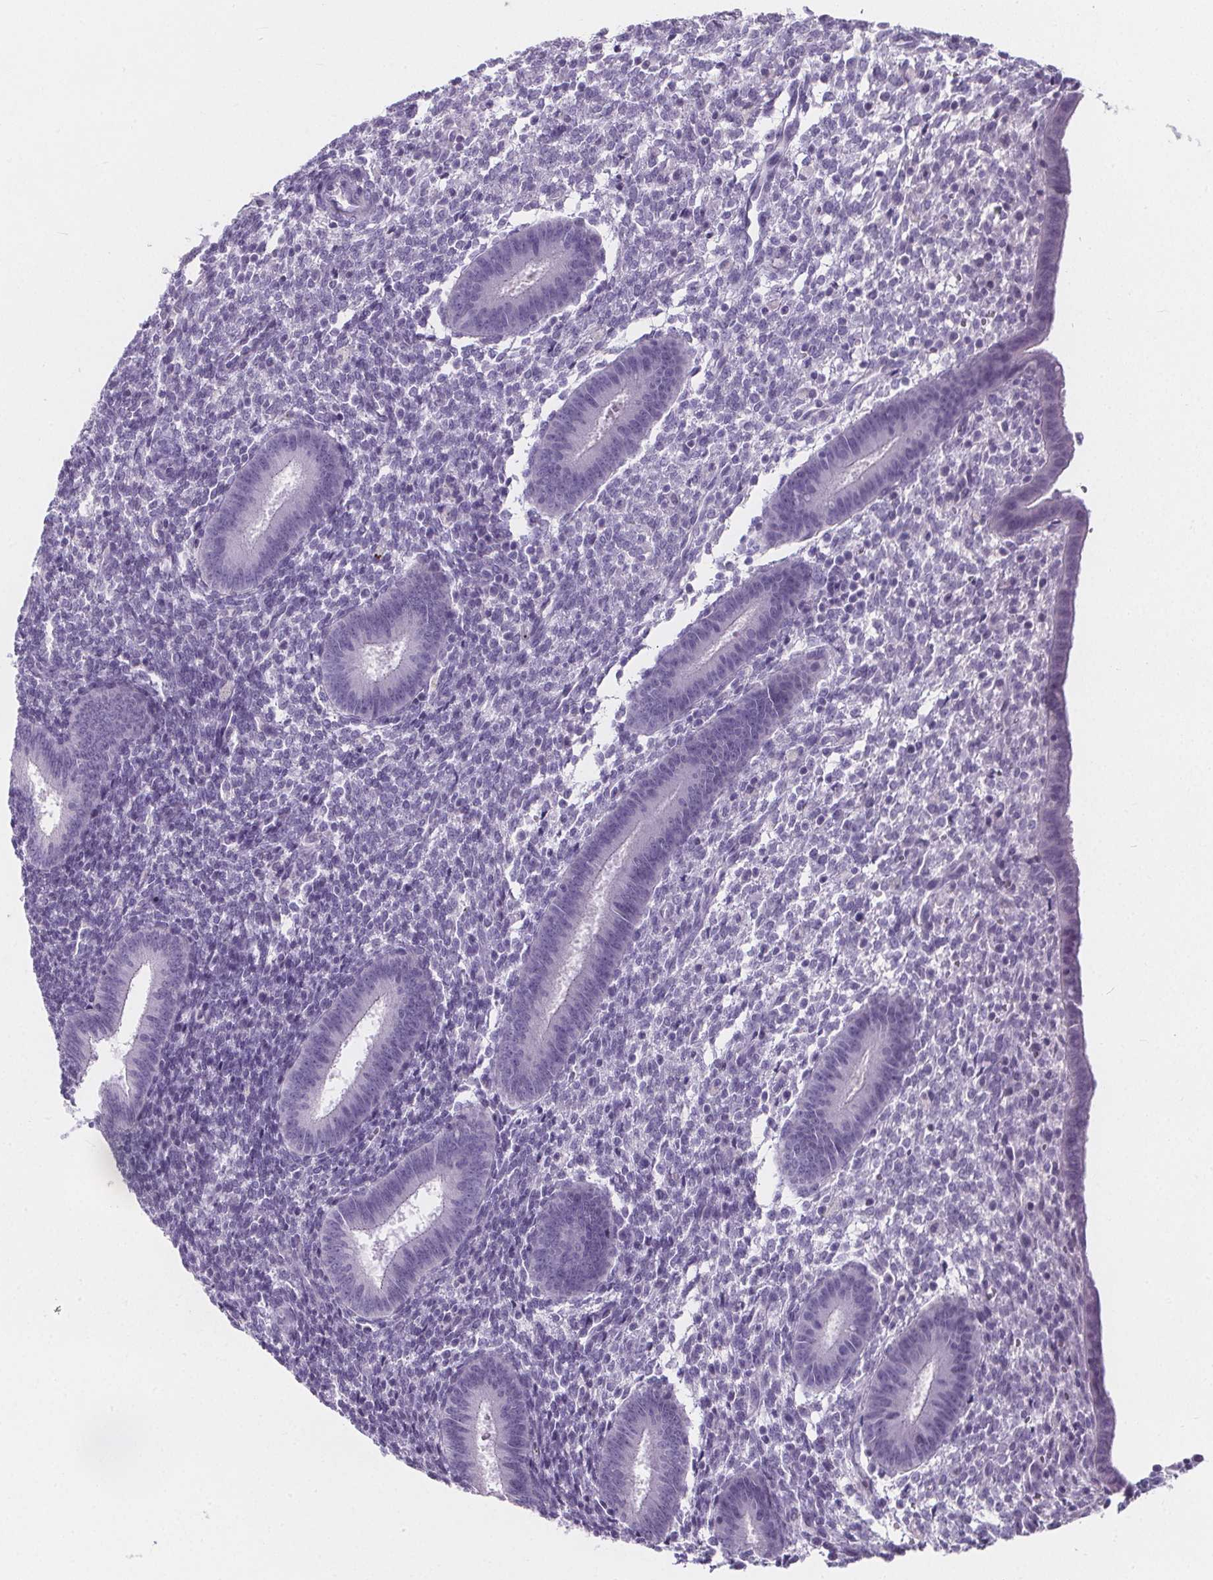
{"staining": {"intensity": "negative", "quantity": "none", "location": "none"}, "tissue": "endometrium", "cell_type": "Cells in endometrial stroma", "image_type": "normal", "snomed": [{"axis": "morphology", "description": "Normal tissue, NOS"}, {"axis": "topography", "description": "Endometrium"}], "caption": "The image reveals no significant expression in cells in endometrial stroma of endometrium. (Brightfield microscopy of DAB (3,3'-diaminobenzidine) immunohistochemistry at high magnification).", "gene": "ADRB1", "patient": {"sex": "female", "age": 25}}